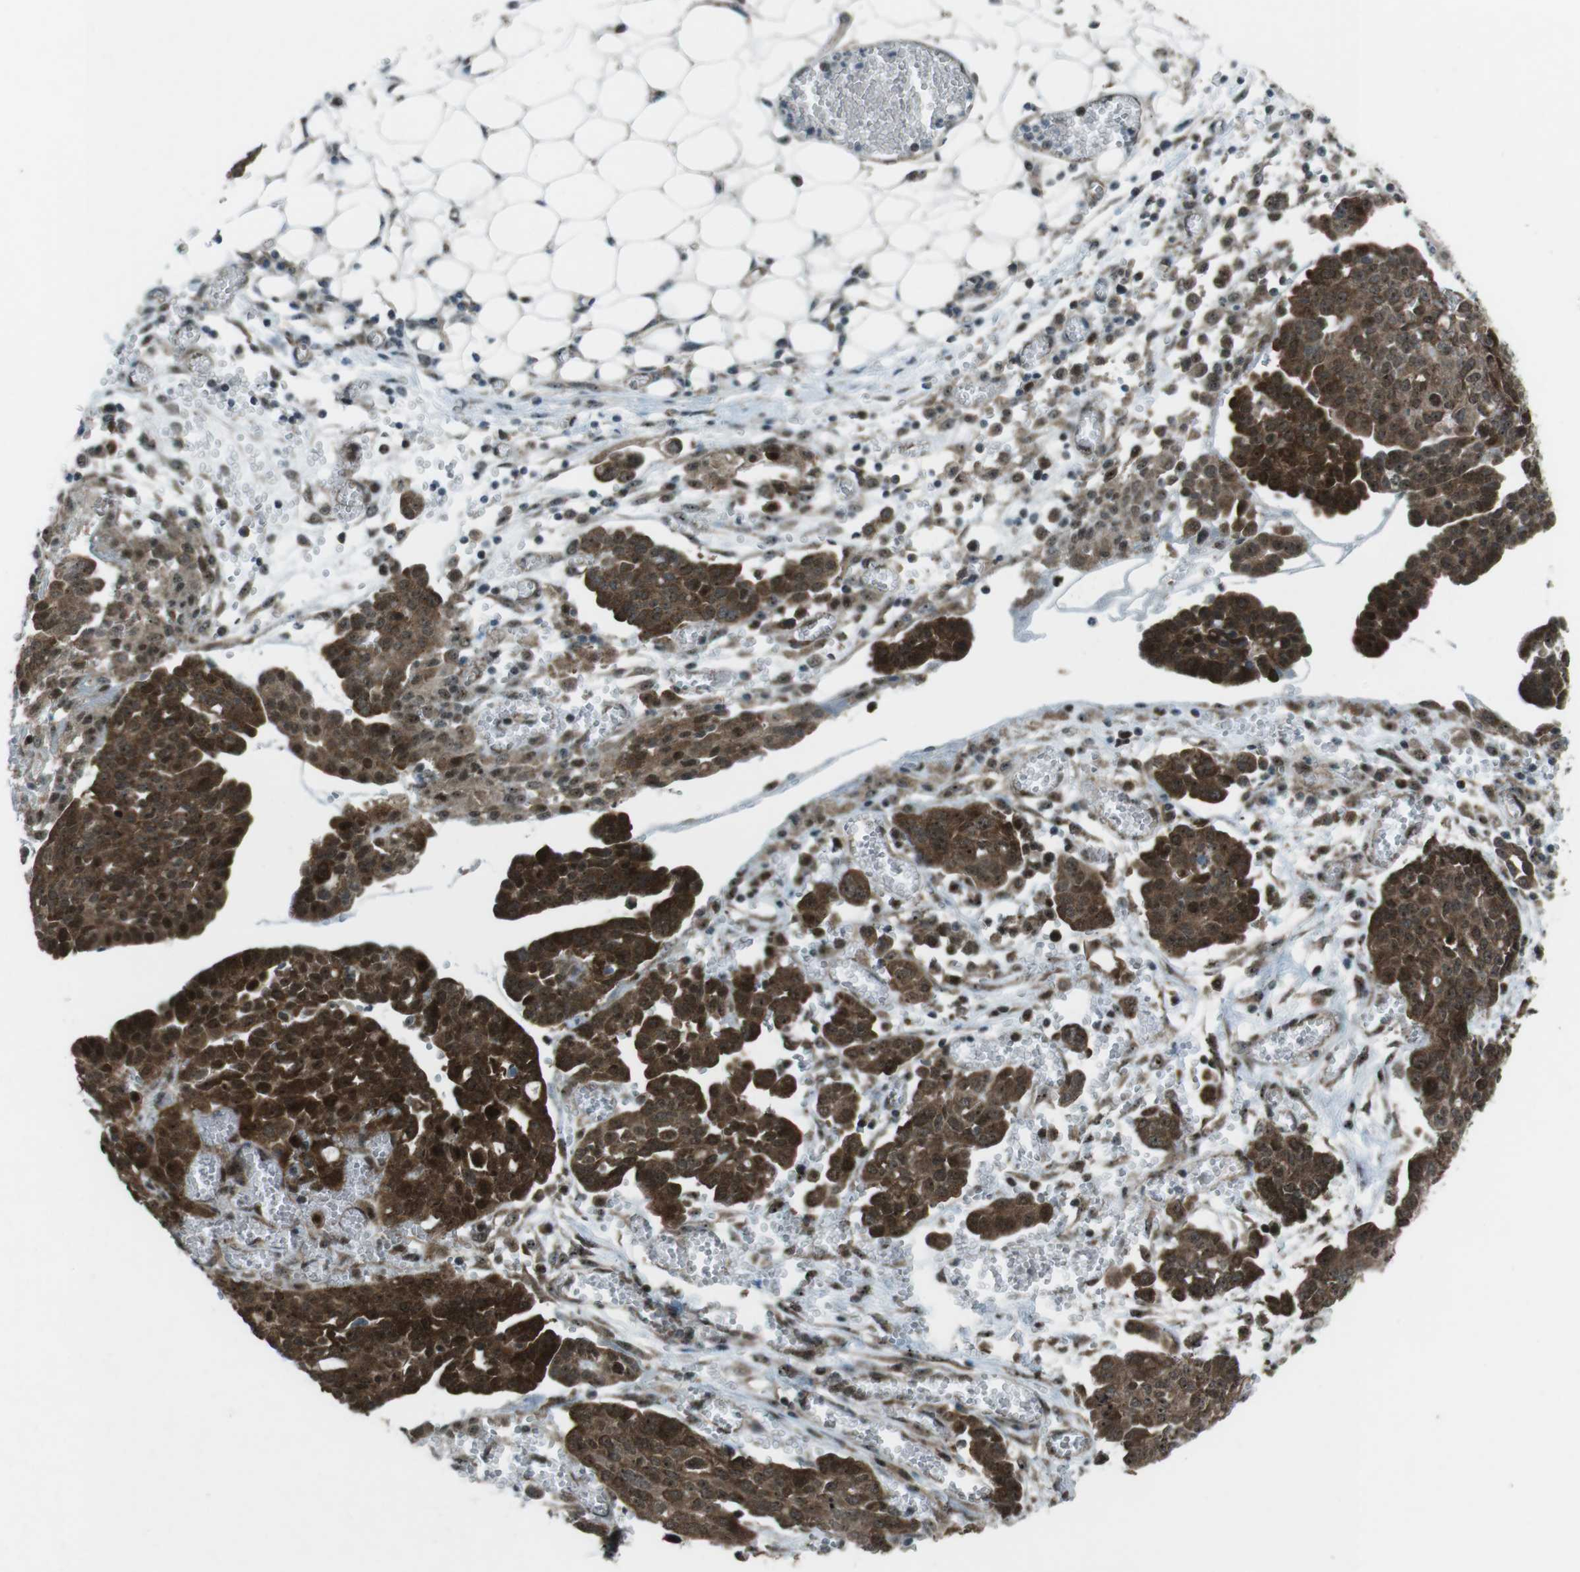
{"staining": {"intensity": "strong", "quantity": ">75%", "location": "cytoplasmic/membranous,nuclear"}, "tissue": "ovarian cancer", "cell_type": "Tumor cells", "image_type": "cancer", "snomed": [{"axis": "morphology", "description": "Cystadenocarcinoma, serous, NOS"}, {"axis": "topography", "description": "Soft tissue"}, {"axis": "topography", "description": "Ovary"}], "caption": "Strong cytoplasmic/membranous and nuclear staining for a protein is present in about >75% of tumor cells of ovarian serous cystadenocarcinoma using immunohistochemistry.", "gene": "CSNK1D", "patient": {"sex": "female", "age": 57}}